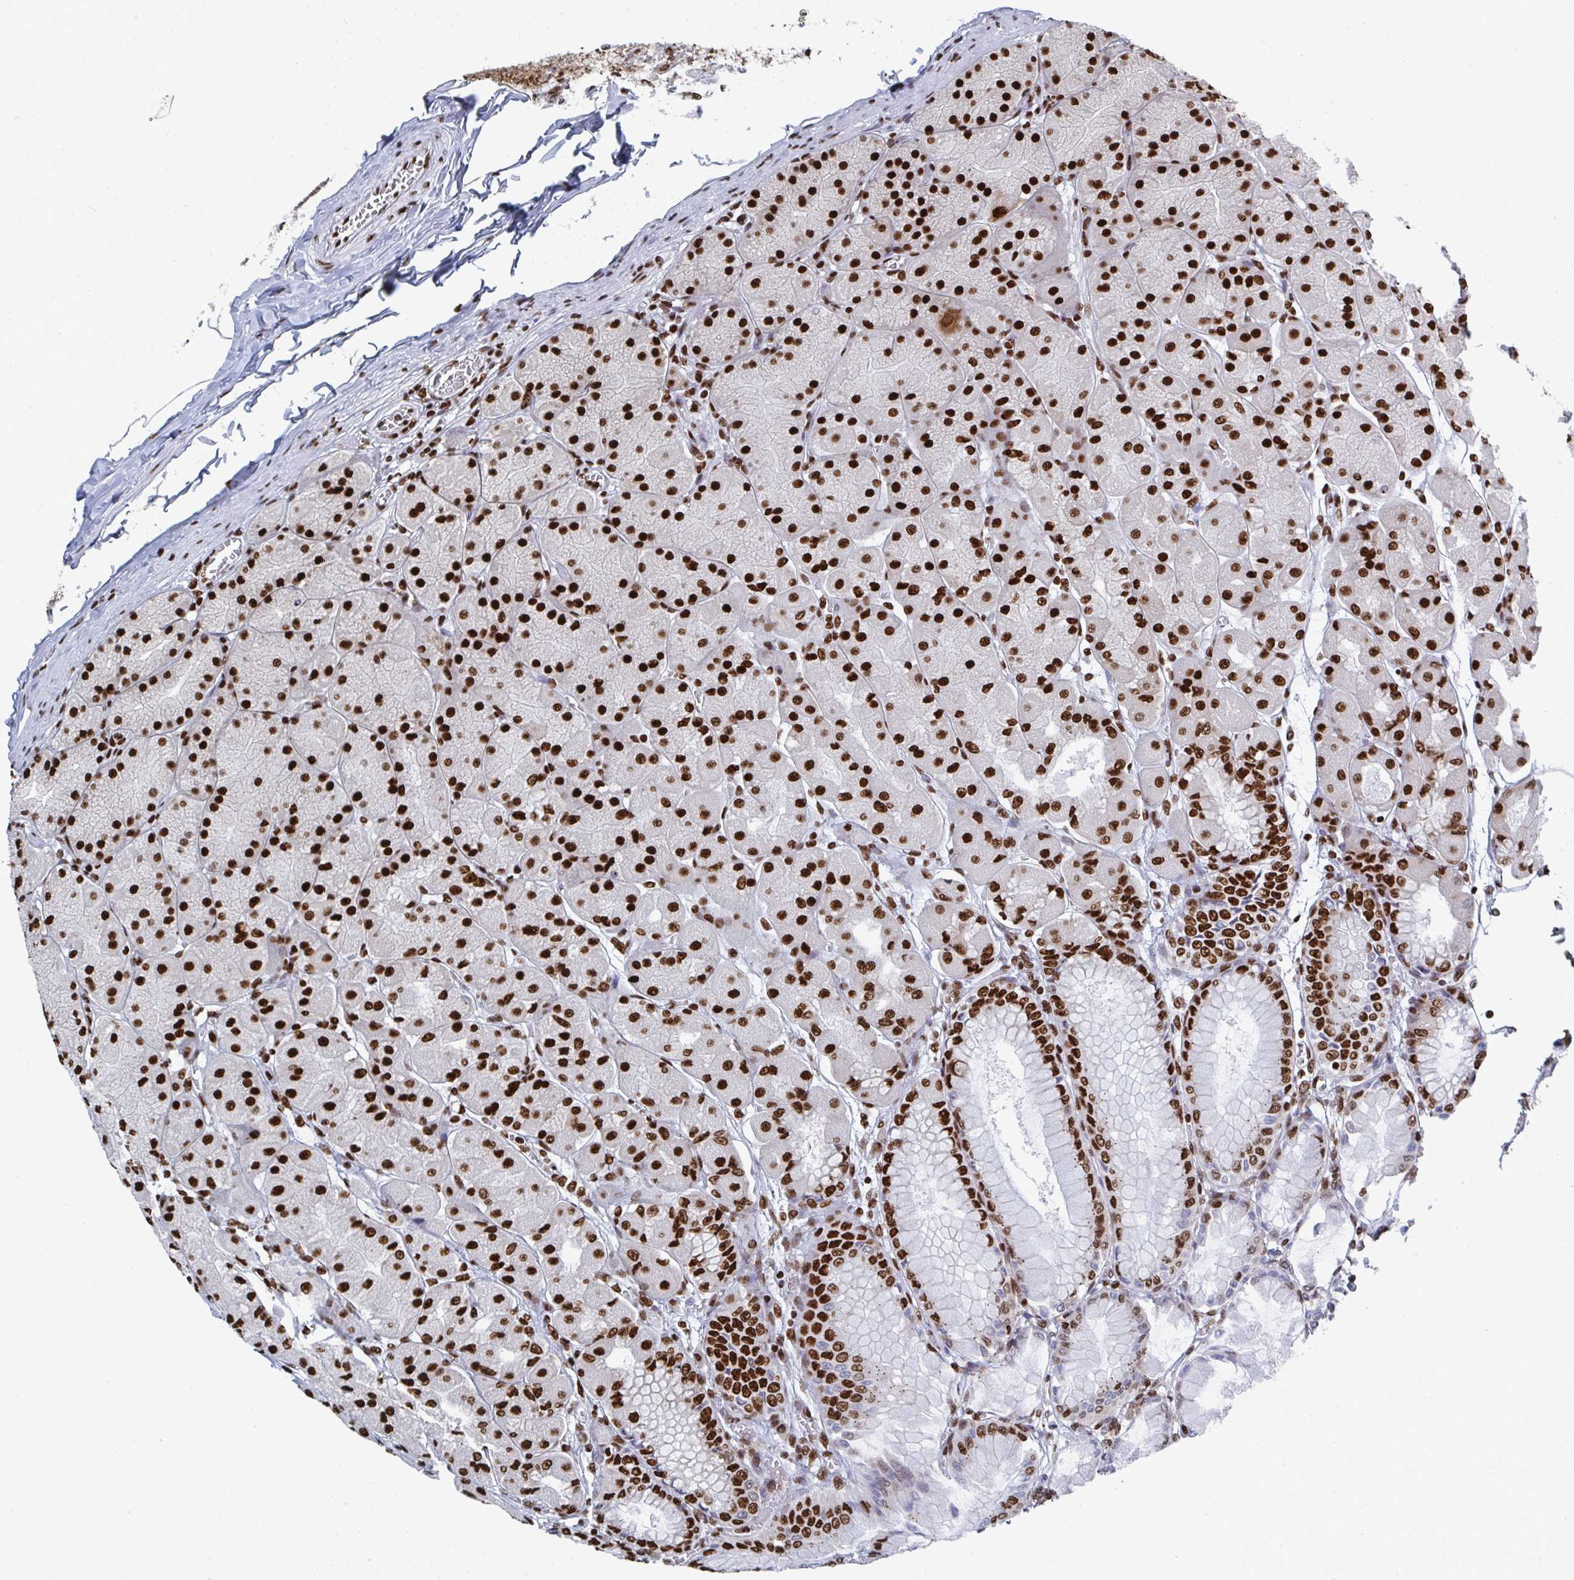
{"staining": {"intensity": "strong", "quantity": ">75%", "location": "nuclear"}, "tissue": "stomach", "cell_type": "Glandular cells", "image_type": "normal", "snomed": [{"axis": "morphology", "description": "Normal tissue, NOS"}, {"axis": "topography", "description": "Stomach, upper"}], "caption": "High-power microscopy captured an IHC photomicrograph of unremarkable stomach, revealing strong nuclear positivity in about >75% of glandular cells.", "gene": "GAR1", "patient": {"sex": "female", "age": 56}}